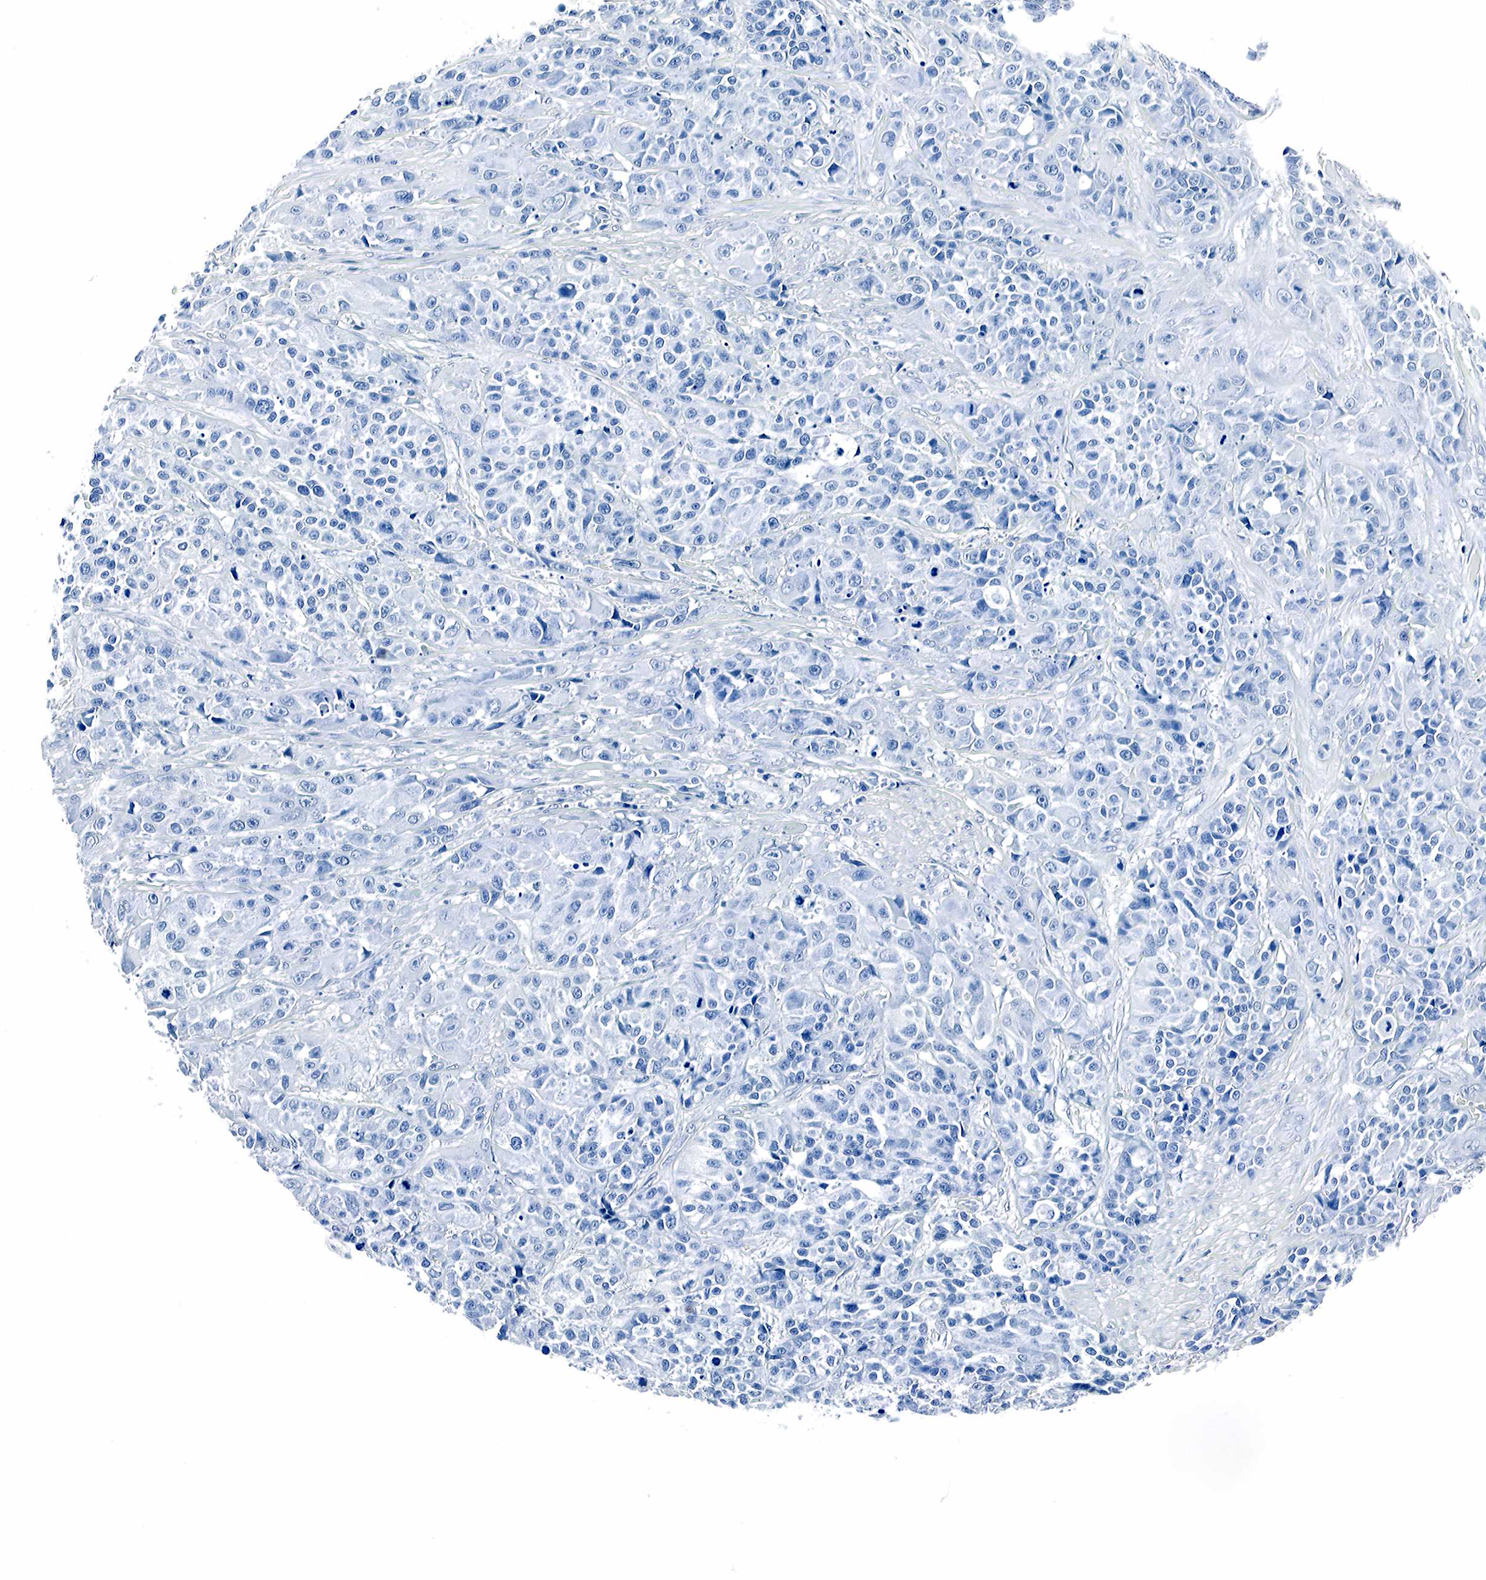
{"staining": {"intensity": "negative", "quantity": "none", "location": "none"}, "tissue": "urothelial cancer", "cell_type": "Tumor cells", "image_type": "cancer", "snomed": [{"axis": "morphology", "description": "Urothelial carcinoma, High grade"}, {"axis": "topography", "description": "Urinary bladder"}], "caption": "The histopathology image reveals no significant expression in tumor cells of urothelial cancer.", "gene": "GAST", "patient": {"sex": "female", "age": 81}}